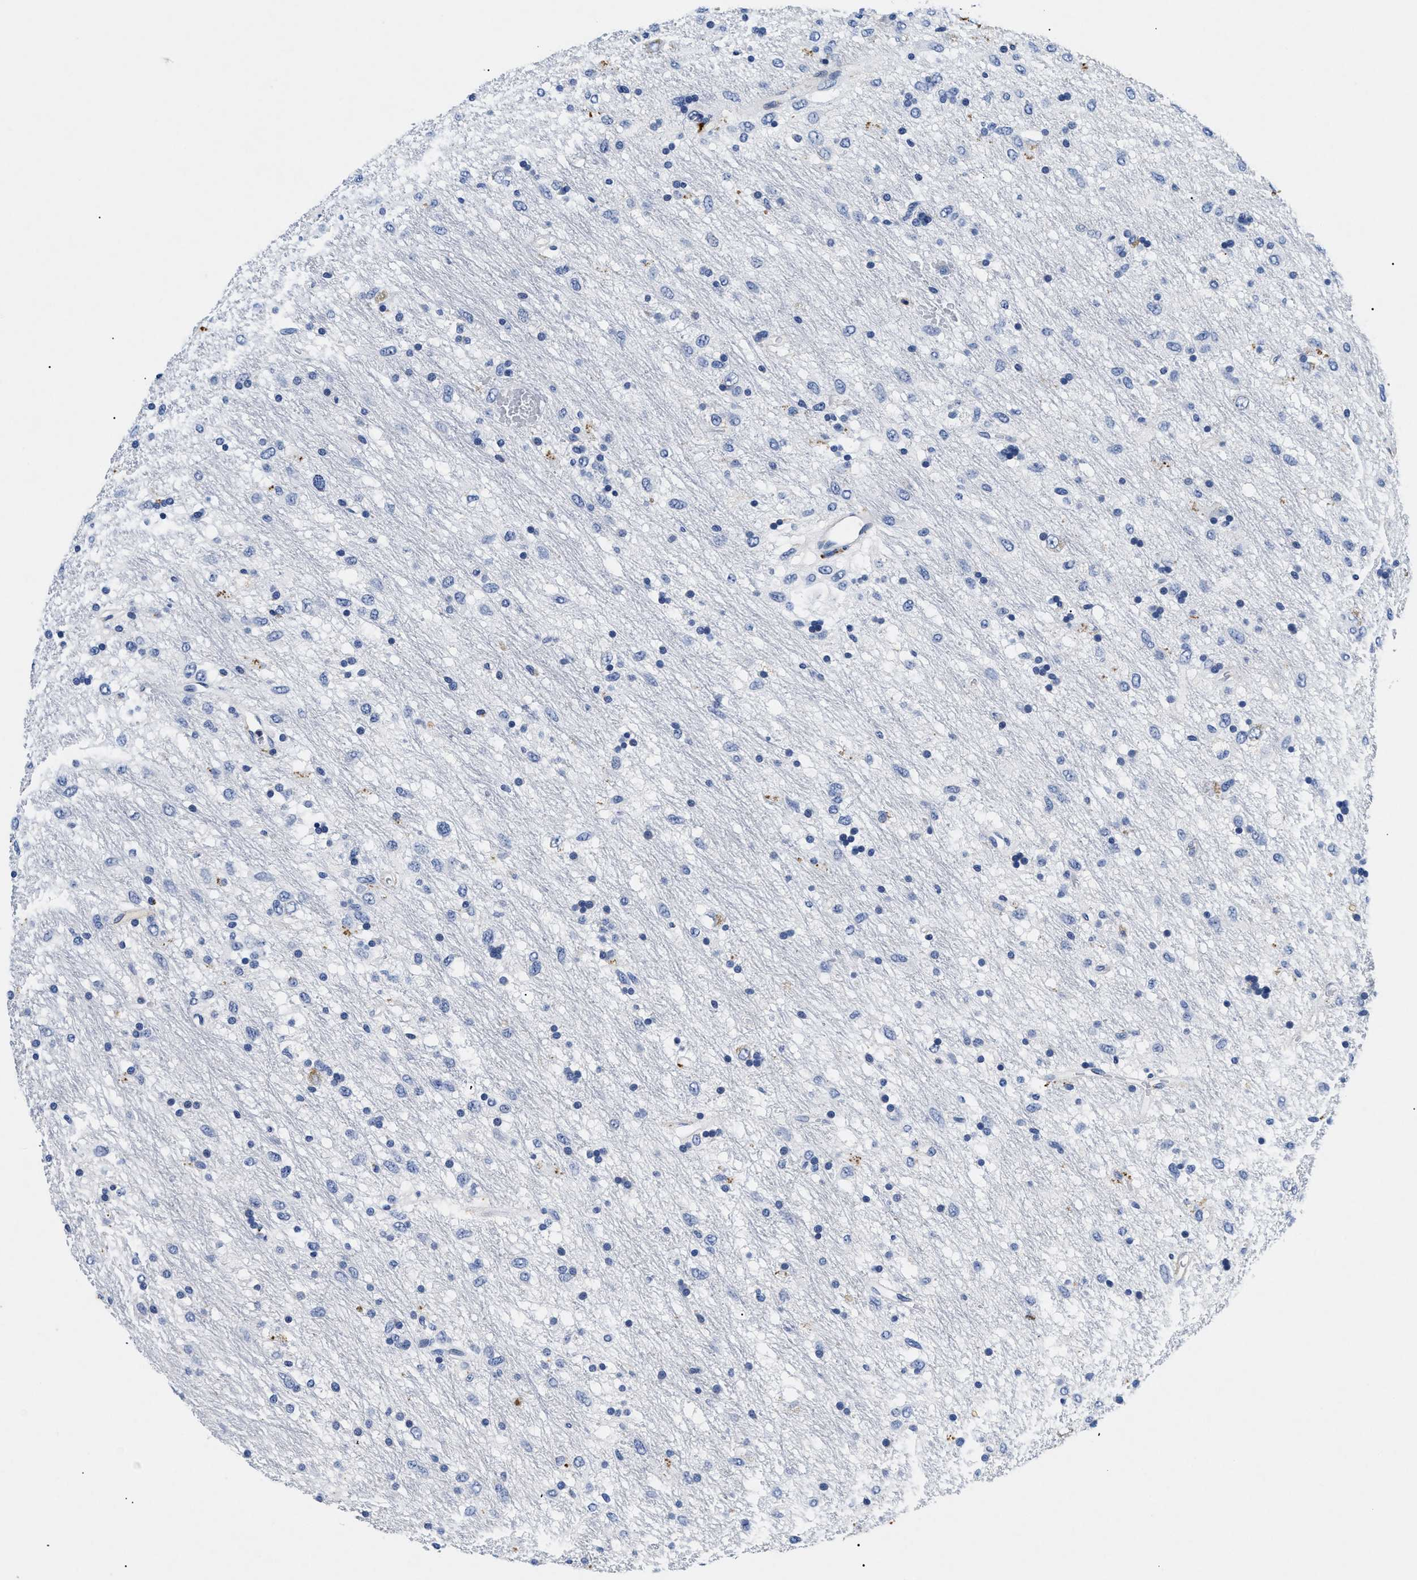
{"staining": {"intensity": "negative", "quantity": "none", "location": "none"}, "tissue": "glioma", "cell_type": "Tumor cells", "image_type": "cancer", "snomed": [{"axis": "morphology", "description": "Glioma, malignant, Low grade"}, {"axis": "topography", "description": "Brain"}], "caption": "This micrograph is of low-grade glioma (malignant) stained with IHC to label a protein in brown with the nuclei are counter-stained blue. There is no positivity in tumor cells.", "gene": "LAMA3", "patient": {"sex": "male", "age": 77}}